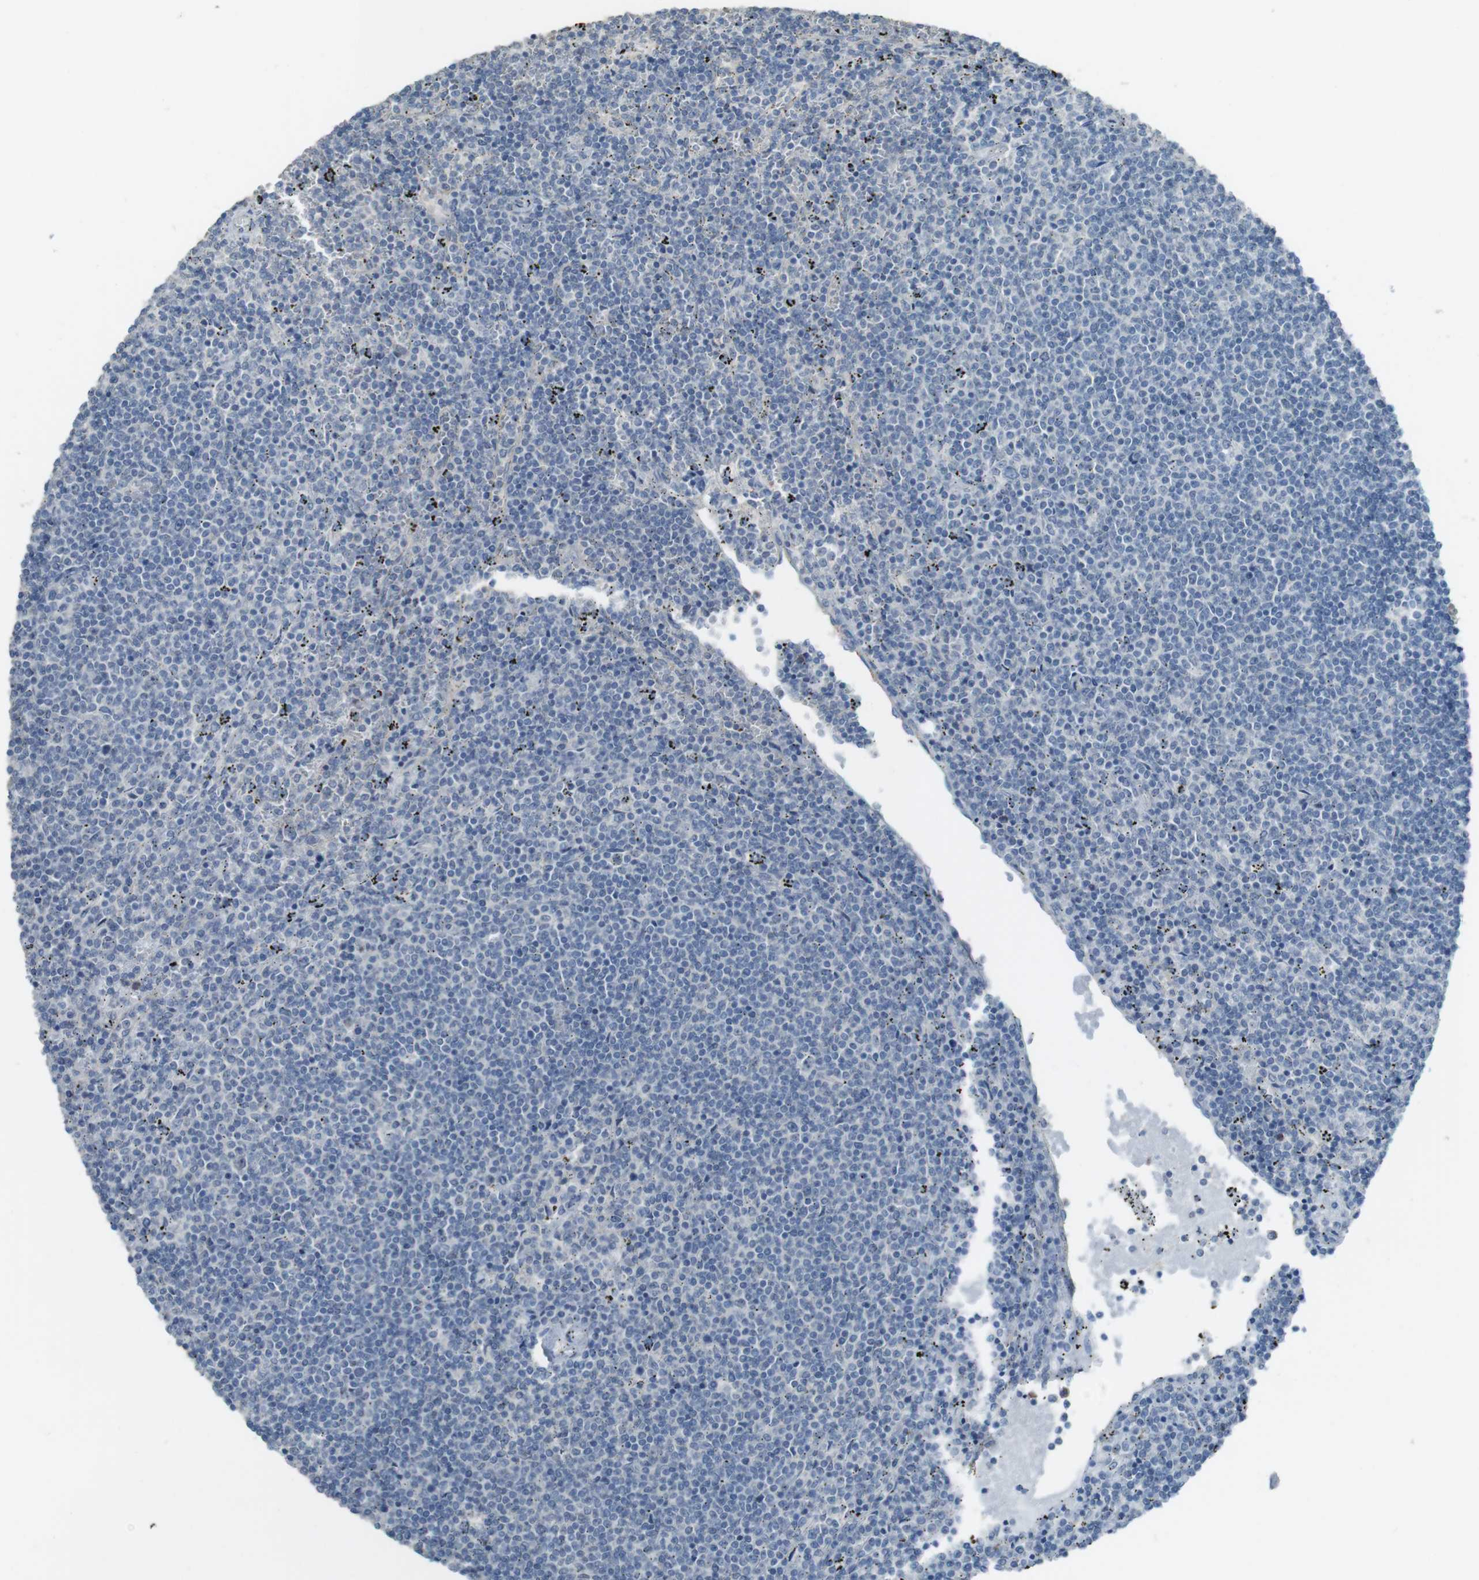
{"staining": {"intensity": "negative", "quantity": "none", "location": "none"}, "tissue": "lymphoma", "cell_type": "Tumor cells", "image_type": "cancer", "snomed": [{"axis": "morphology", "description": "Malignant lymphoma, non-Hodgkin's type, Low grade"}, {"axis": "topography", "description": "Spleen"}], "caption": "Immunohistochemistry (IHC) histopathology image of neoplastic tissue: low-grade malignant lymphoma, non-Hodgkin's type stained with DAB (3,3'-diaminobenzidine) reveals no significant protein expression in tumor cells. (Immunohistochemistry (IHC), brightfield microscopy, high magnification).", "gene": "ENTPD7", "patient": {"sex": "female", "age": 50}}